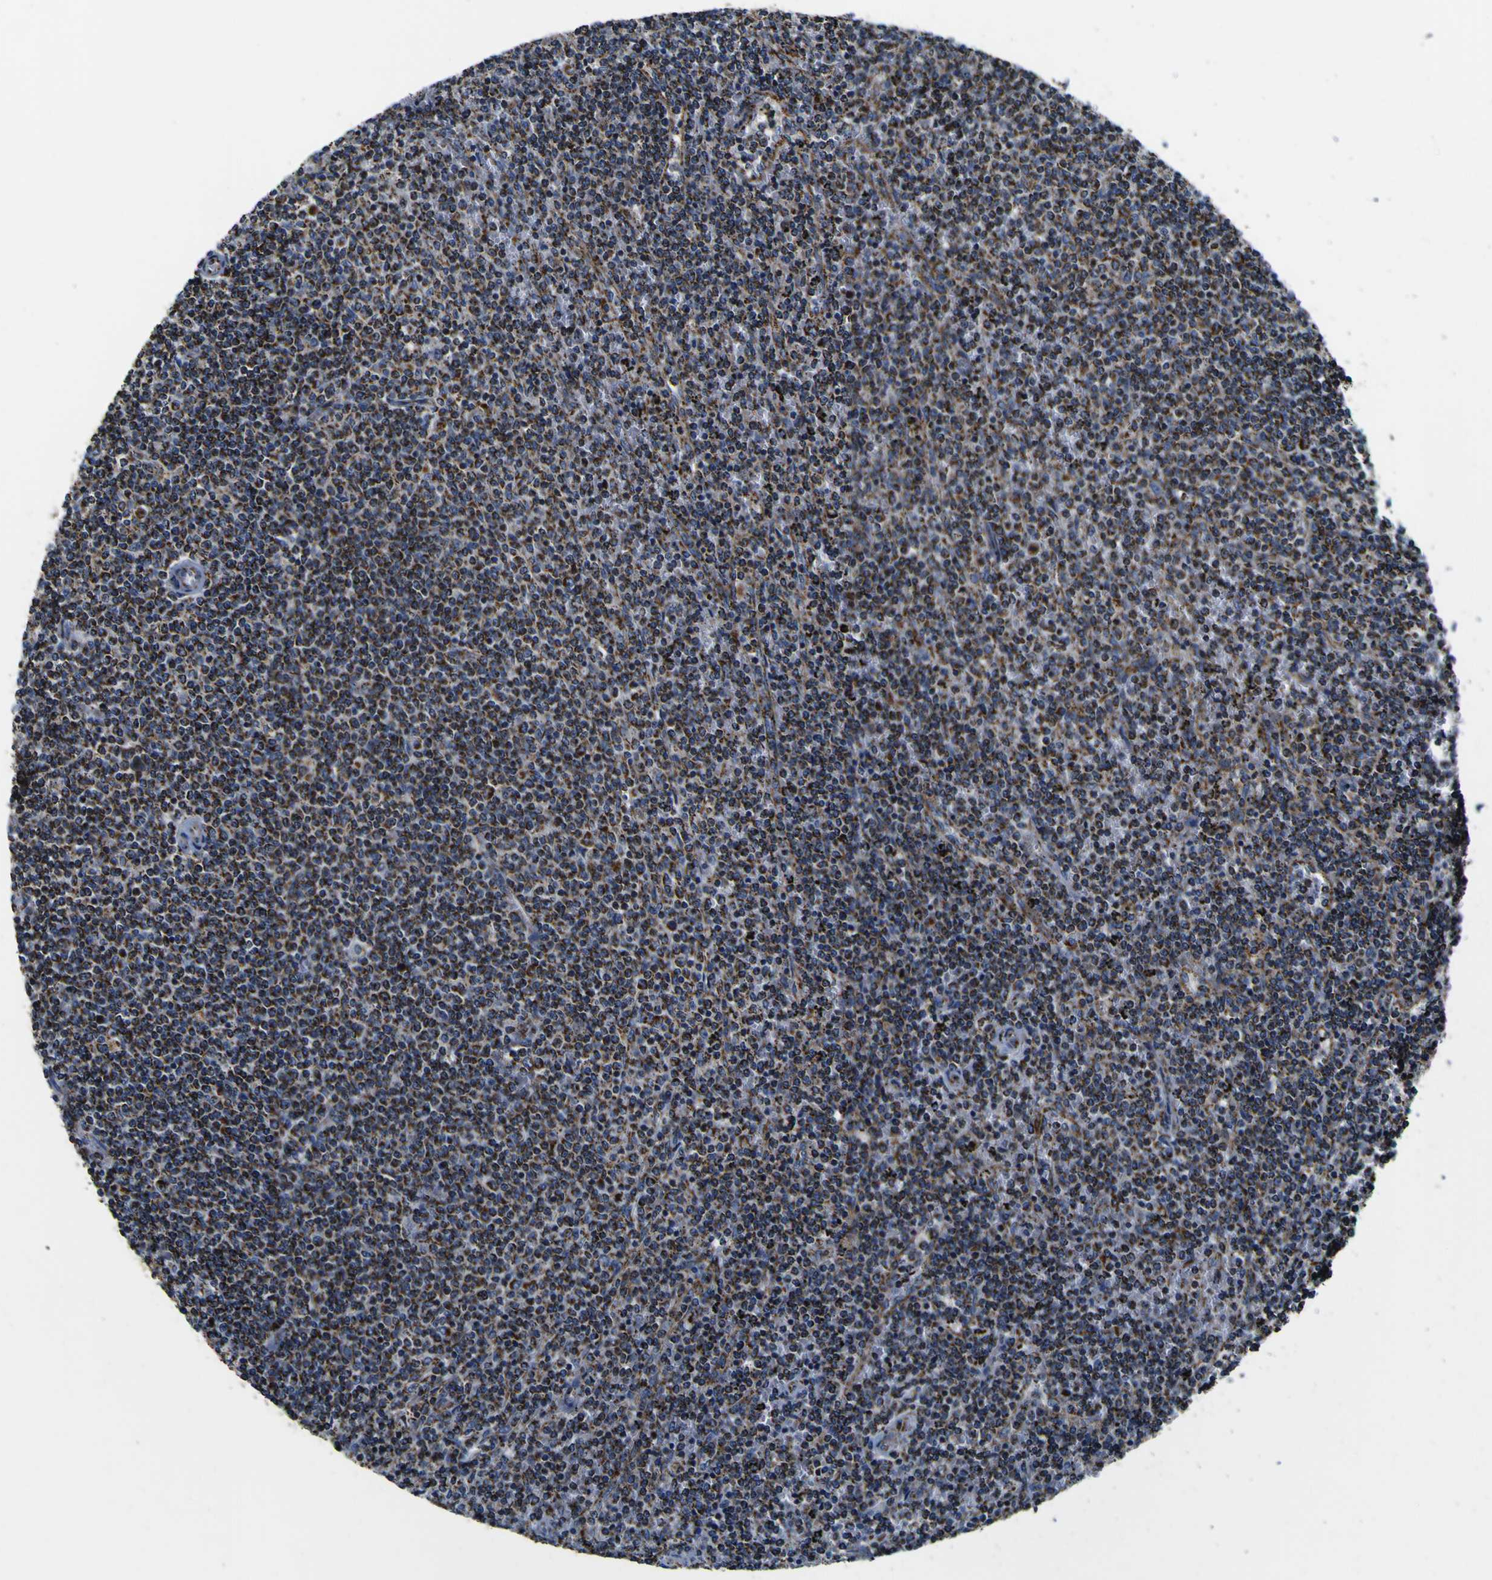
{"staining": {"intensity": "moderate", "quantity": "25%-75%", "location": "cytoplasmic/membranous"}, "tissue": "lymphoma", "cell_type": "Tumor cells", "image_type": "cancer", "snomed": [{"axis": "morphology", "description": "Malignant lymphoma, non-Hodgkin's type, Low grade"}, {"axis": "topography", "description": "Spleen"}], "caption": "An image of lymphoma stained for a protein reveals moderate cytoplasmic/membranous brown staining in tumor cells.", "gene": "PTRH2", "patient": {"sex": "female", "age": 50}}